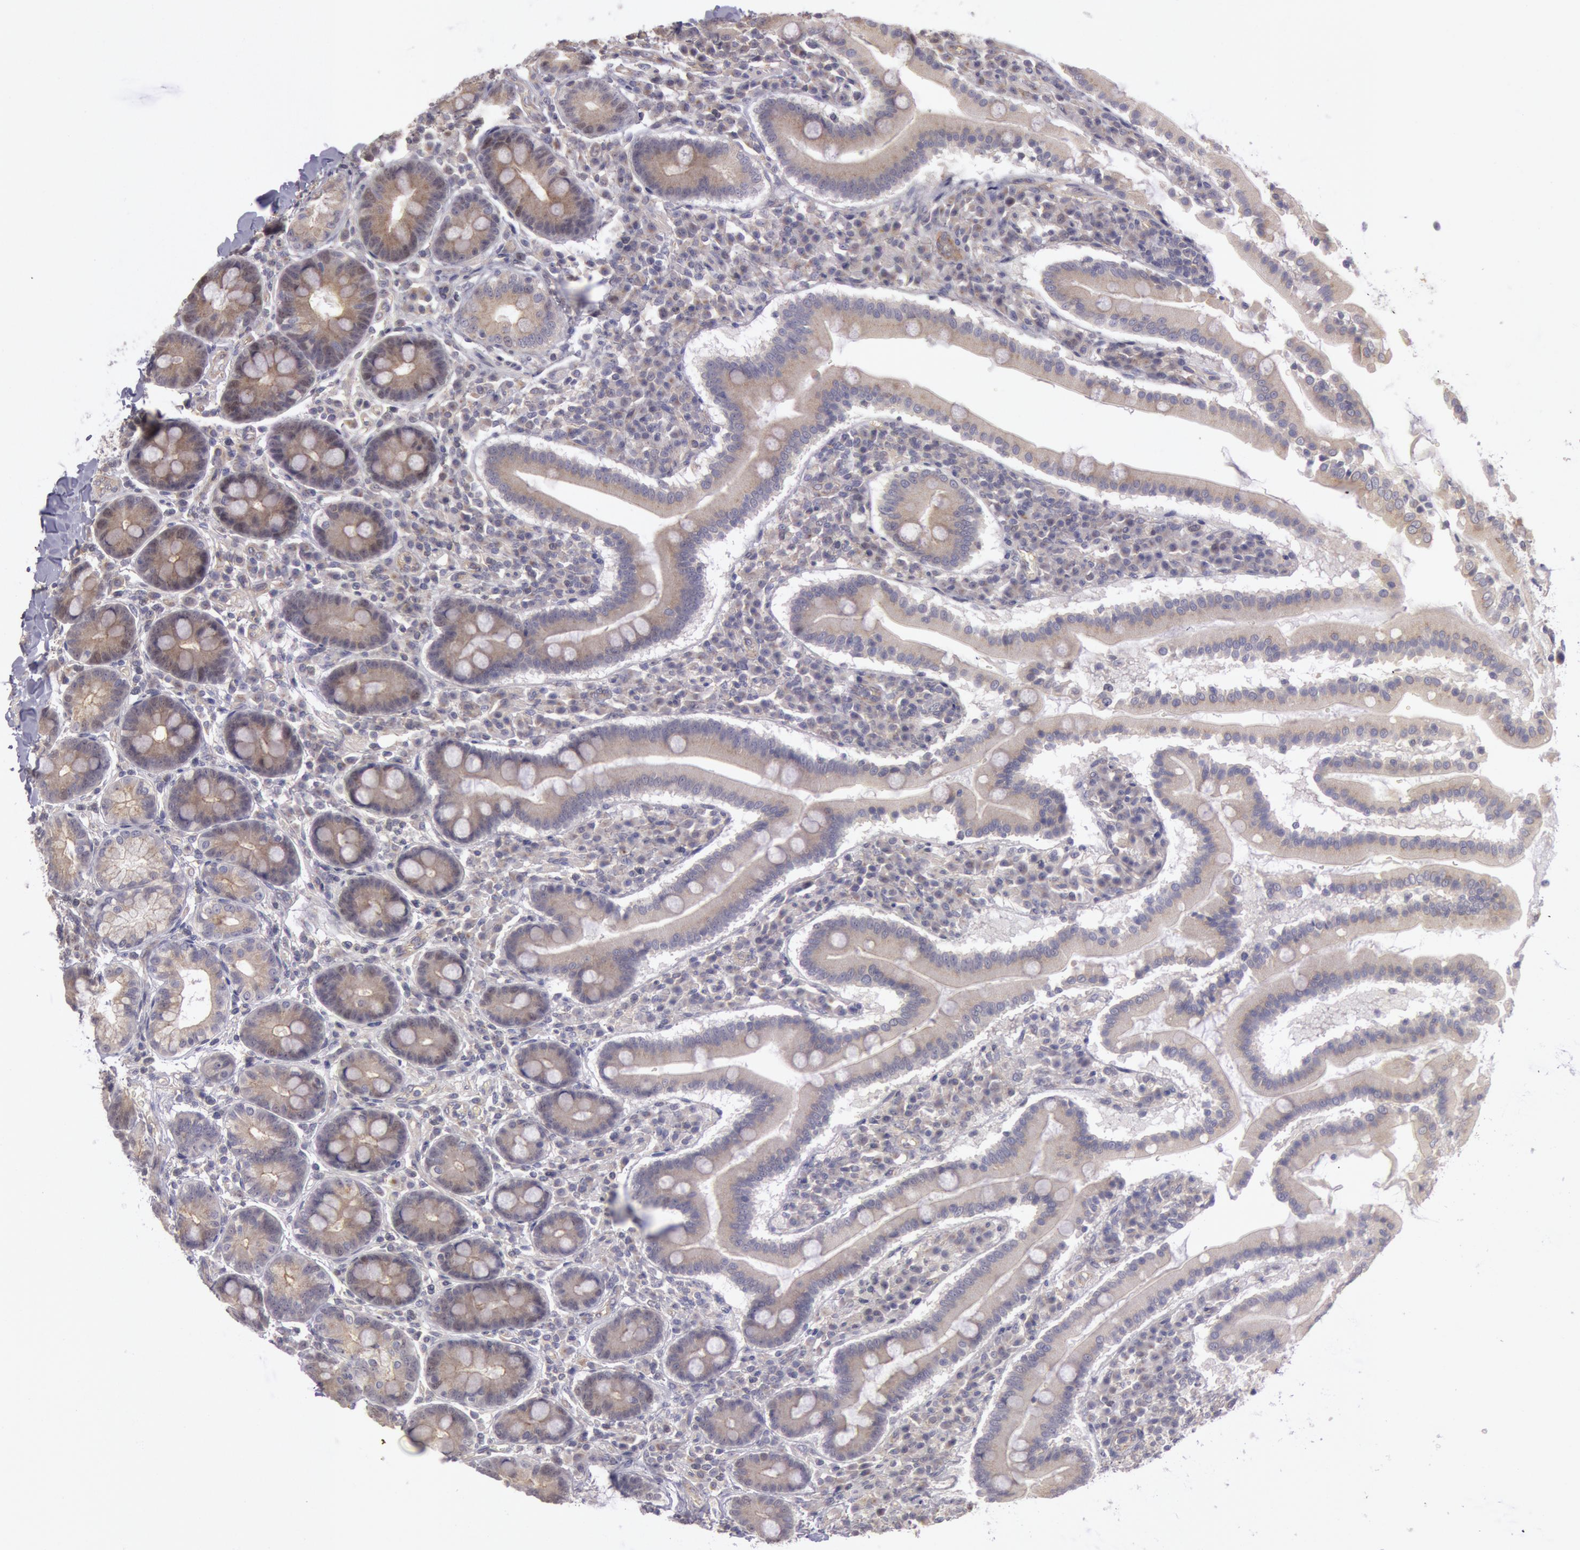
{"staining": {"intensity": "negative", "quantity": "none", "location": "none"}, "tissue": "duodenum", "cell_type": "Glandular cells", "image_type": "normal", "snomed": [{"axis": "morphology", "description": "Normal tissue, NOS"}, {"axis": "topography", "description": "Duodenum"}], "caption": "IHC image of unremarkable human duodenum stained for a protein (brown), which shows no positivity in glandular cells. Nuclei are stained in blue.", "gene": "AMOTL1", "patient": {"sex": "male", "age": 50}}